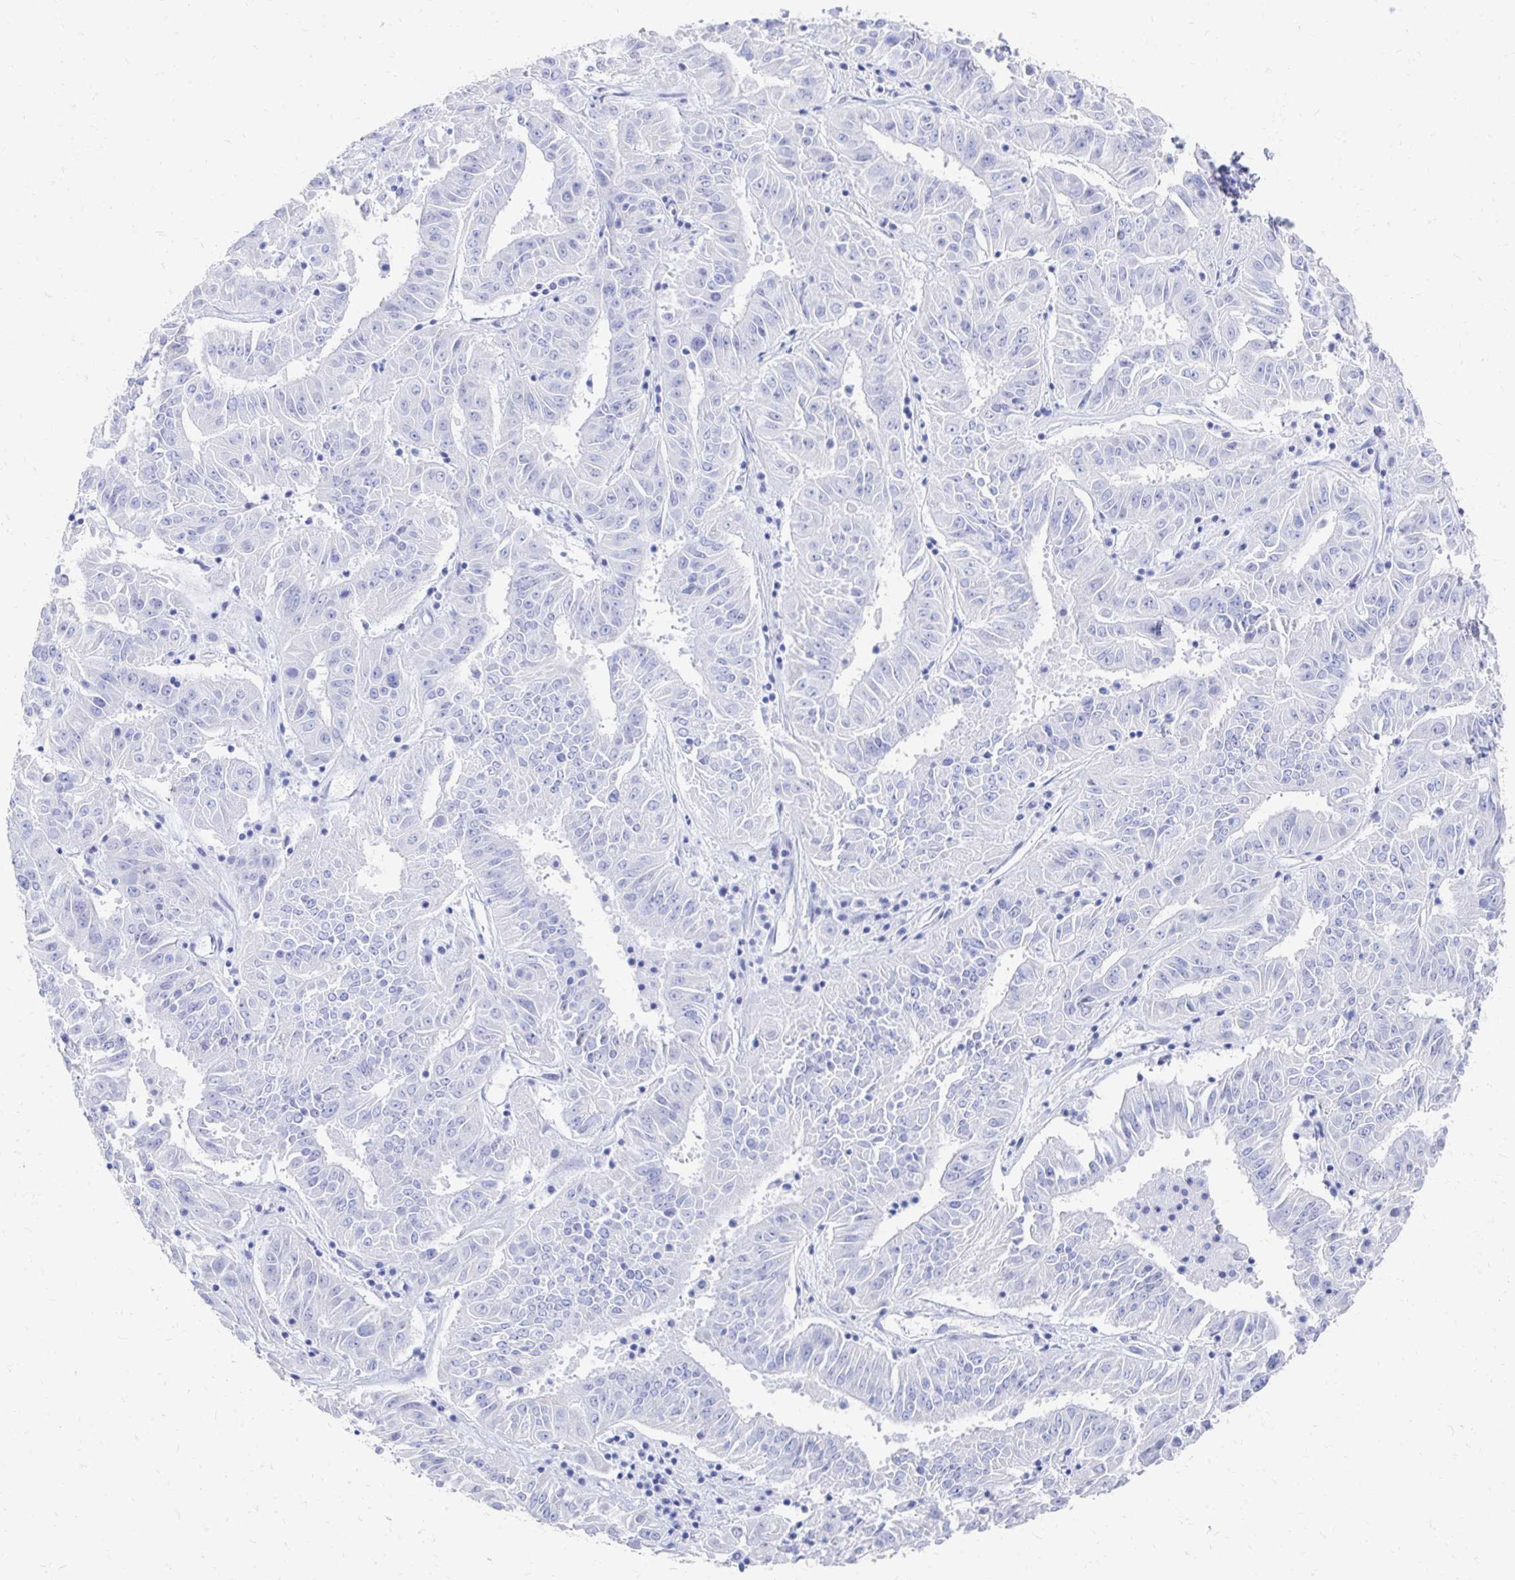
{"staining": {"intensity": "negative", "quantity": "none", "location": "none"}, "tissue": "pancreatic cancer", "cell_type": "Tumor cells", "image_type": "cancer", "snomed": [{"axis": "morphology", "description": "Adenocarcinoma, NOS"}, {"axis": "topography", "description": "Pancreas"}], "caption": "Pancreatic cancer stained for a protein using immunohistochemistry (IHC) exhibits no positivity tumor cells.", "gene": "CST6", "patient": {"sex": "male", "age": 63}}